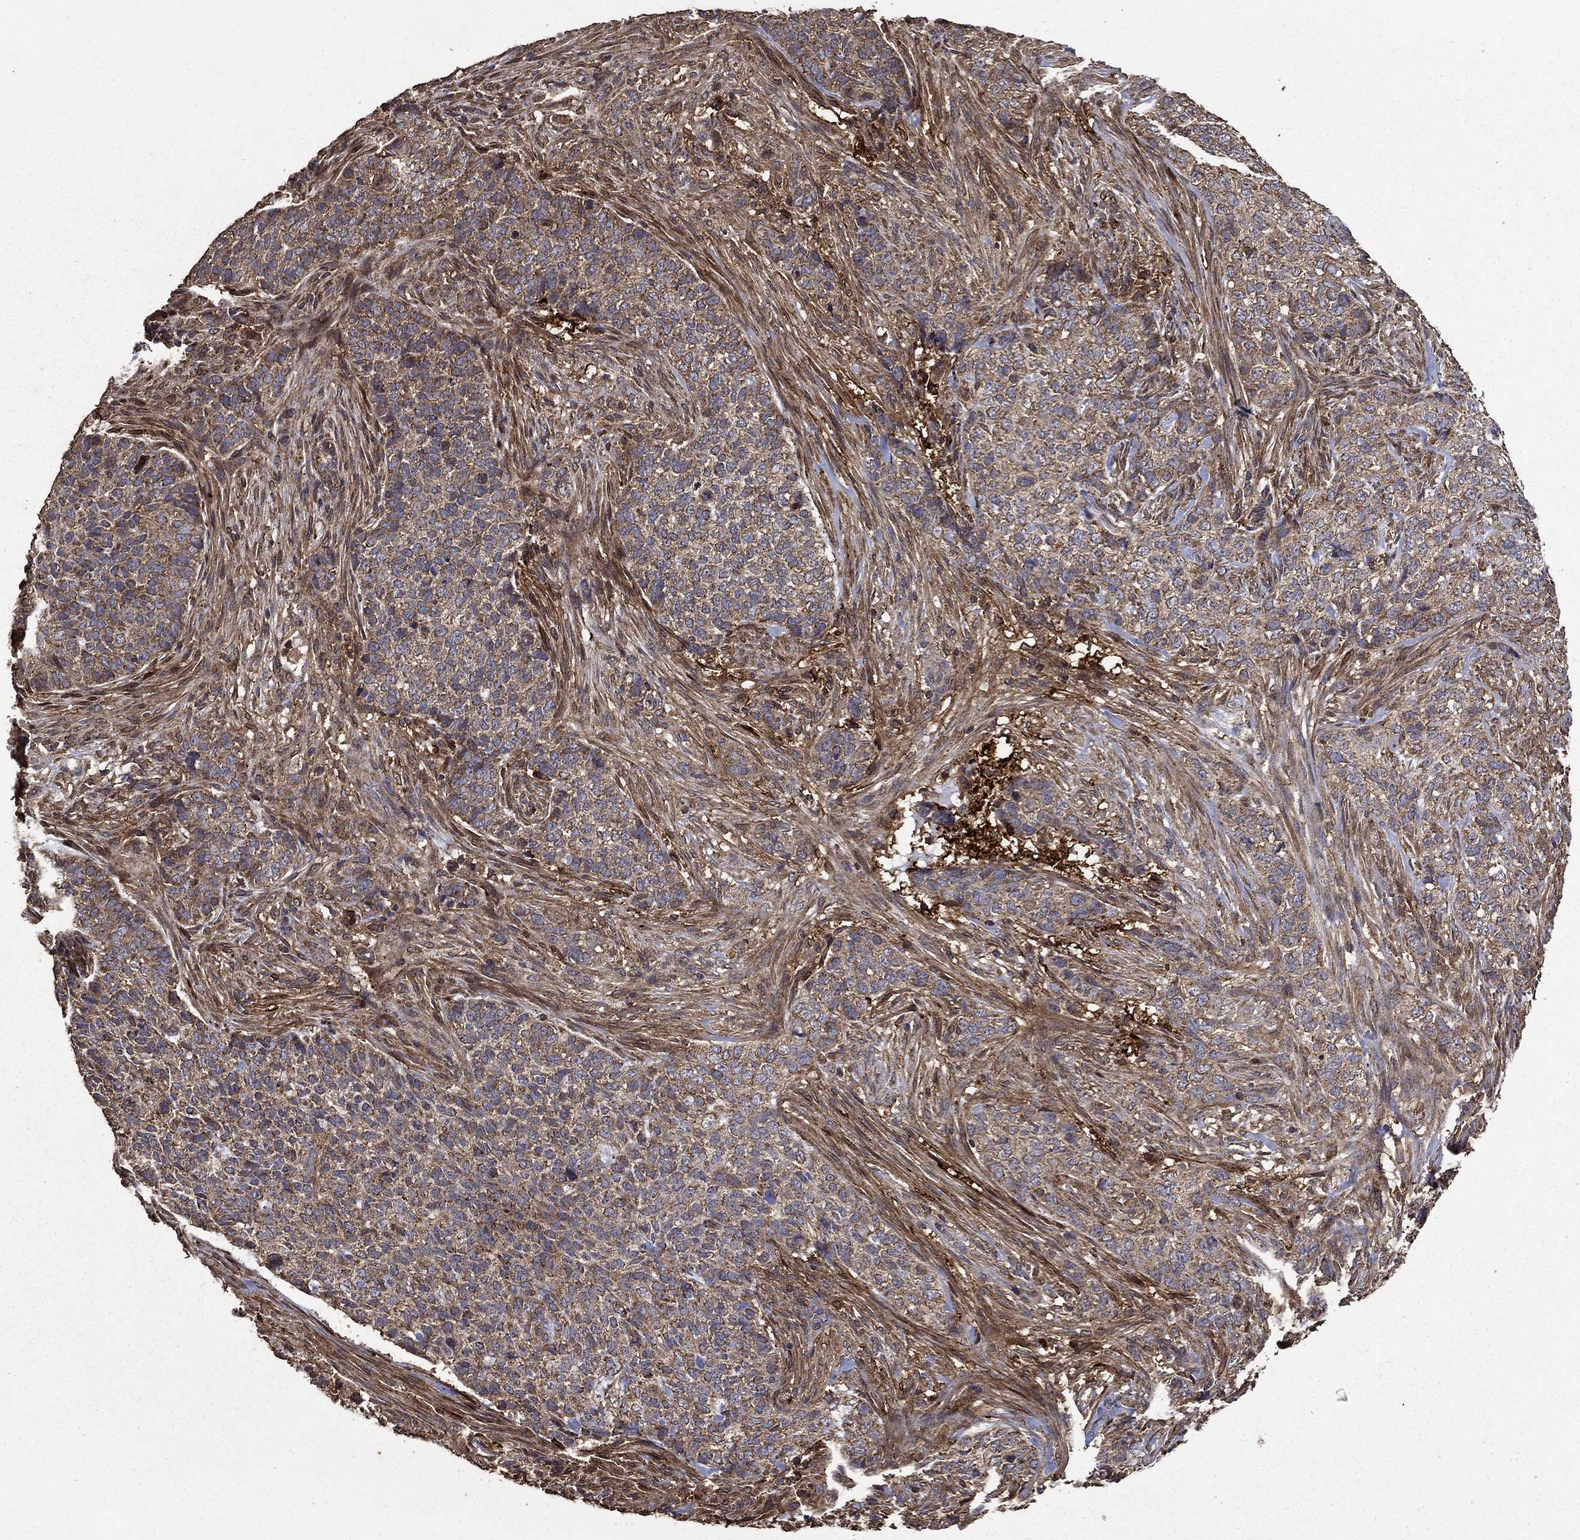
{"staining": {"intensity": "moderate", "quantity": "25%-75%", "location": "cytoplasmic/membranous"}, "tissue": "skin cancer", "cell_type": "Tumor cells", "image_type": "cancer", "snomed": [{"axis": "morphology", "description": "Basal cell carcinoma"}, {"axis": "topography", "description": "Skin"}], "caption": "Protein staining exhibits moderate cytoplasmic/membranous expression in about 25%-75% of tumor cells in skin cancer (basal cell carcinoma). The protein is stained brown, and the nuclei are stained in blue (DAB (3,3'-diaminobenzidine) IHC with brightfield microscopy, high magnification).", "gene": "IFRD1", "patient": {"sex": "female", "age": 69}}